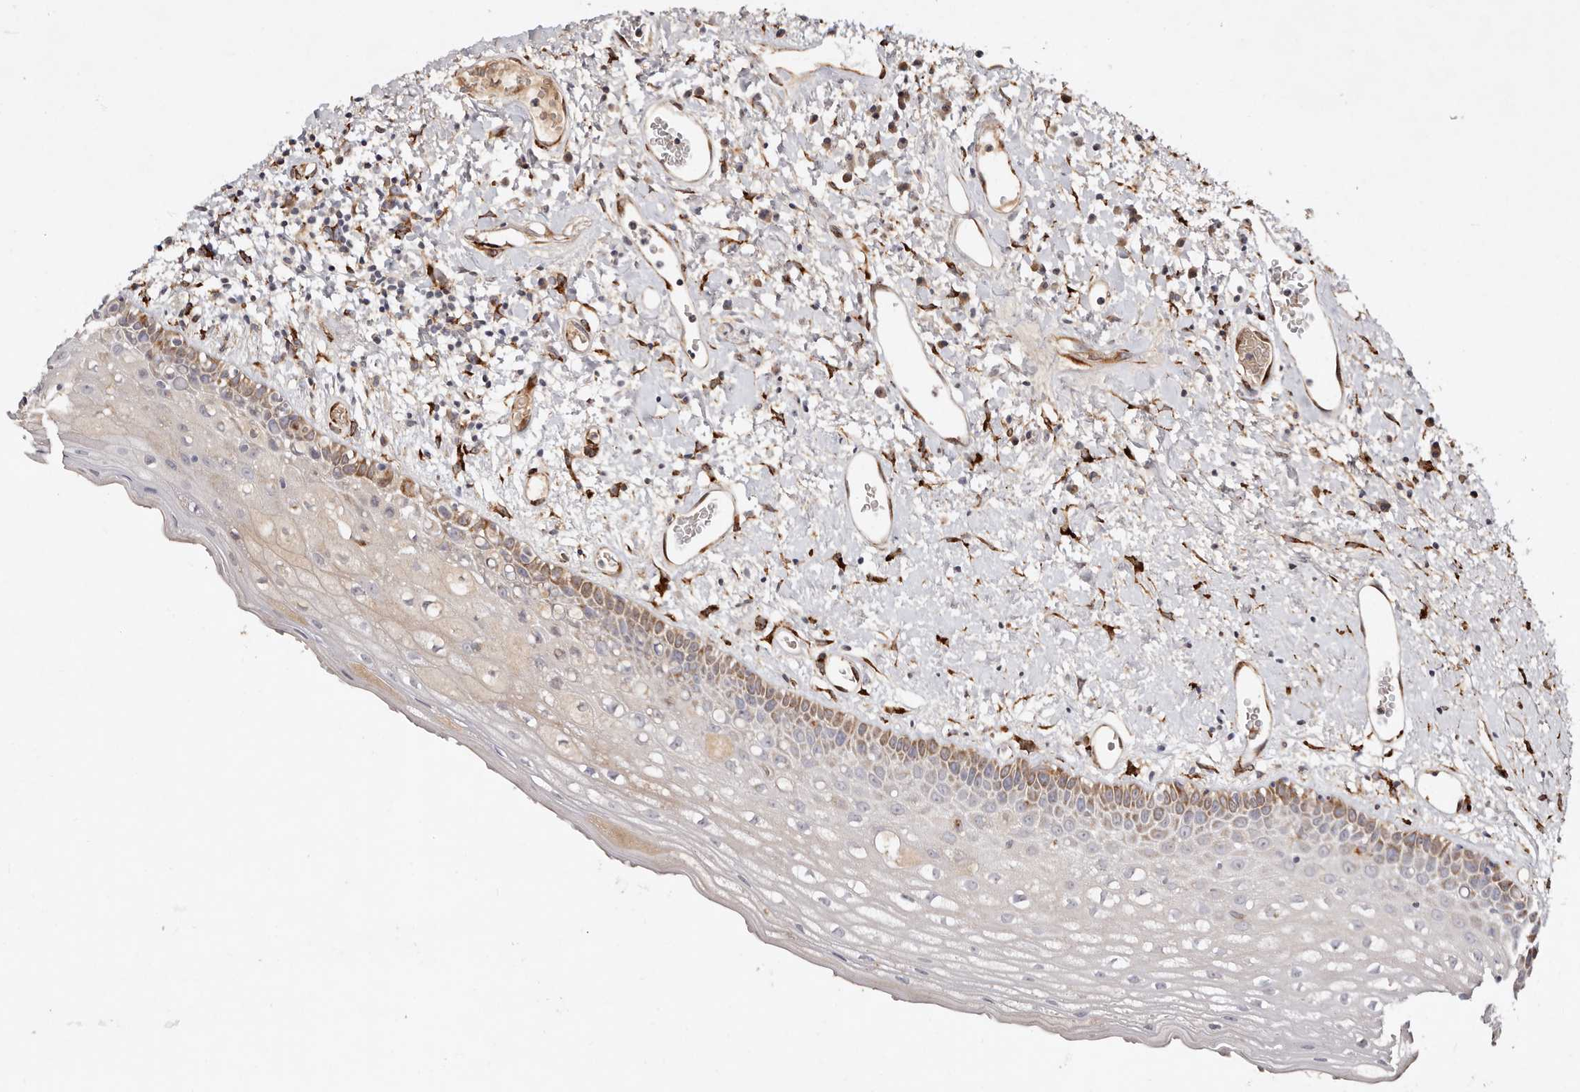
{"staining": {"intensity": "moderate", "quantity": "<25%", "location": "cytoplasmic/membranous"}, "tissue": "oral mucosa", "cell_type": "Squamous epithelial cells", "image_type": "normal", "snomed": [{"axis": "morphology", "description": "Normal tissue, NOS"}, {"axis": "topography", "description": "Oral tissue"}], "caption": "Immunohistochemistry (IHC) micrograph of benign oral mucosa: oral mucosa stained using immunohistochemistry (IHC) displays low levels of moderate protein expression localized specifically in the cytoplasmic/membranous of squamous epithelial cells, appearing as a cytoplasmic/membranous brown color.", "gene": "SERPINH1", "patient": {"sex": "female", "age": 76}}